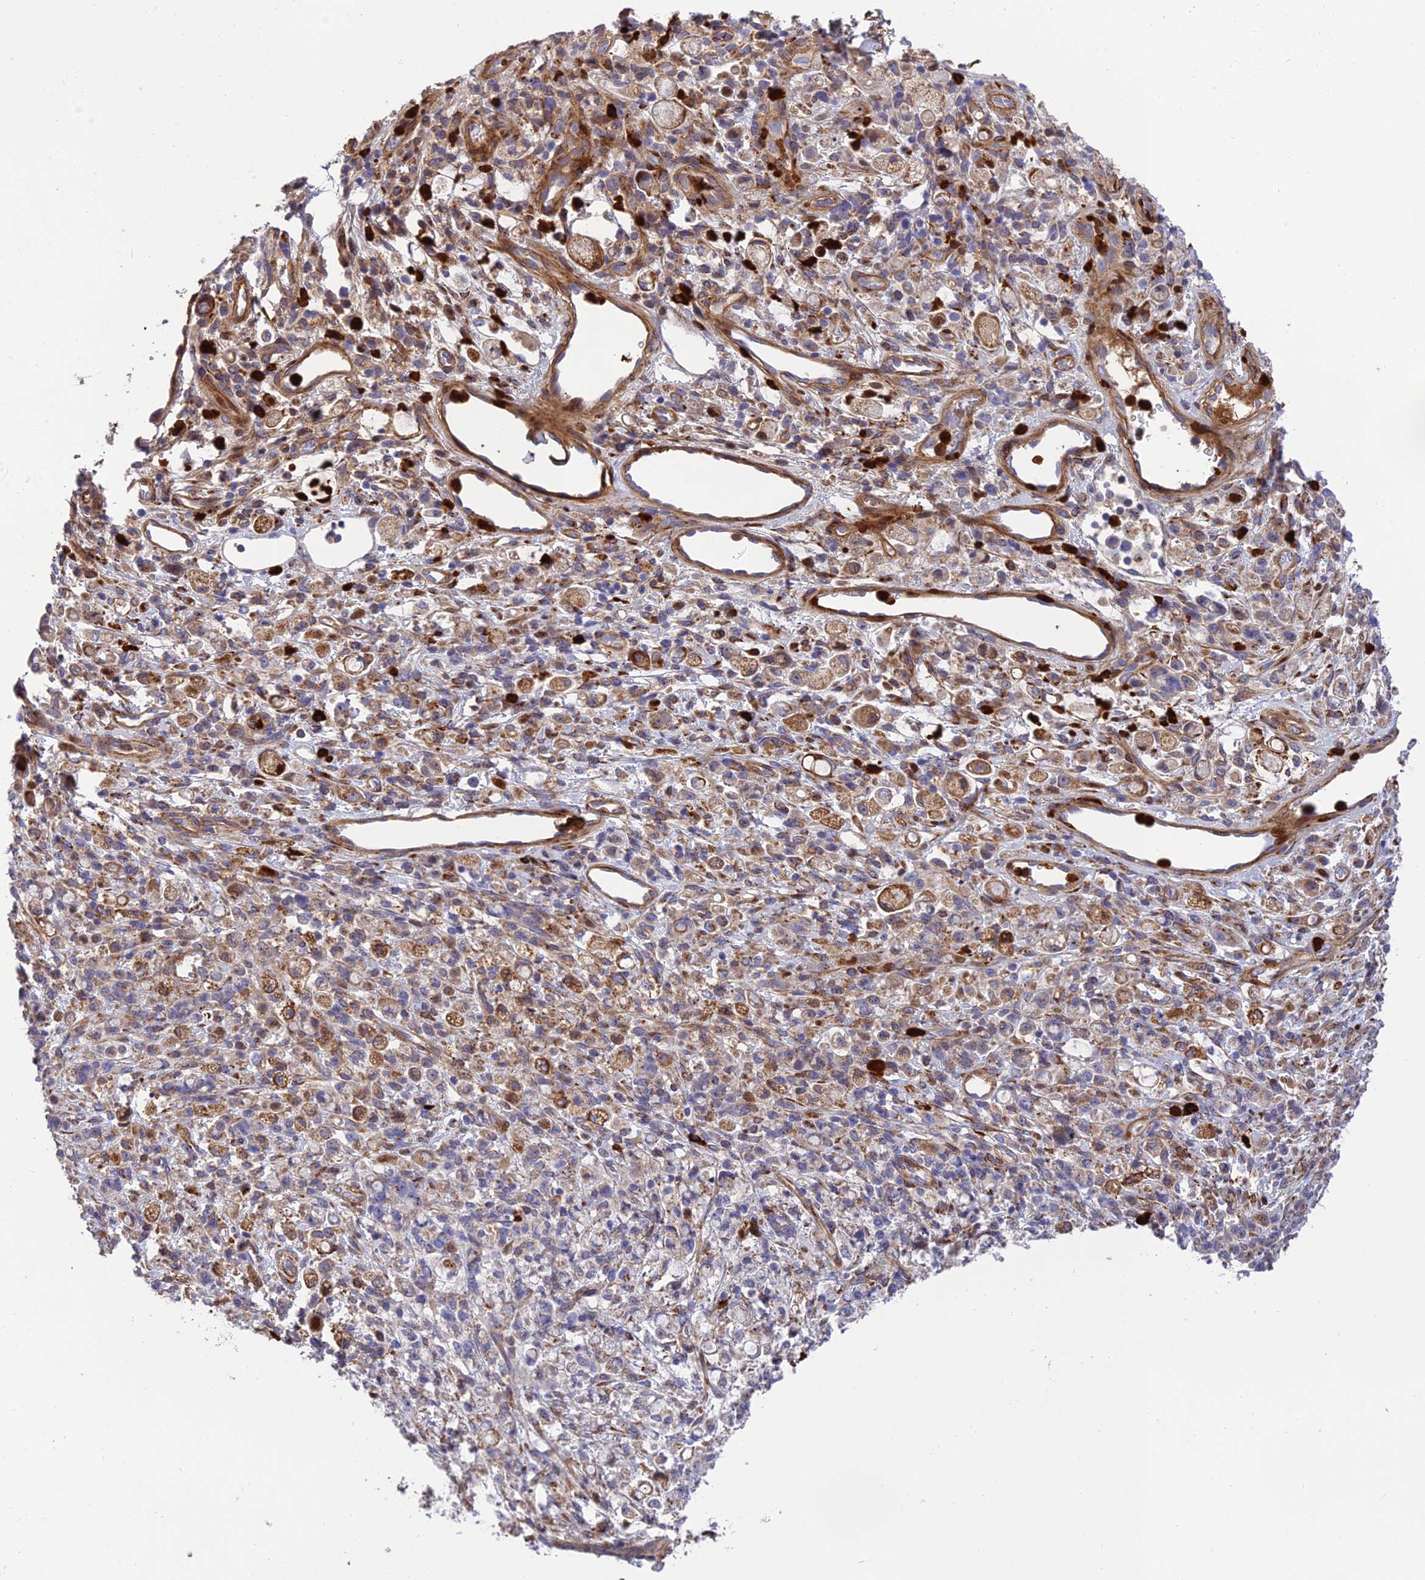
{"staining": {"intensity": "weak", "quantity": "25%-75%", "location": "cytoplasmic/membranous"}, "tissue": "stomach cancer", "cell_type": "Tumor cells", "image_type": "cancer", "snomed": [{"axis": "morphology", "description": "Adenocarcinoma, NOS"}, {"axis": "topography", "description": "Stomach"}], "caption": "A brown stain shows weak cytoplasmic/membranous expression of a protein in stomach cancer tumor cells. The staining is performed using DAB (3,3'-diaminobenzidine) brown chromogen to label protein expression. The nuclei are counter-stained blue using hematoxylin.", "gene": "CPSF4L", "patient": {"sex": "female", "age": 60}}